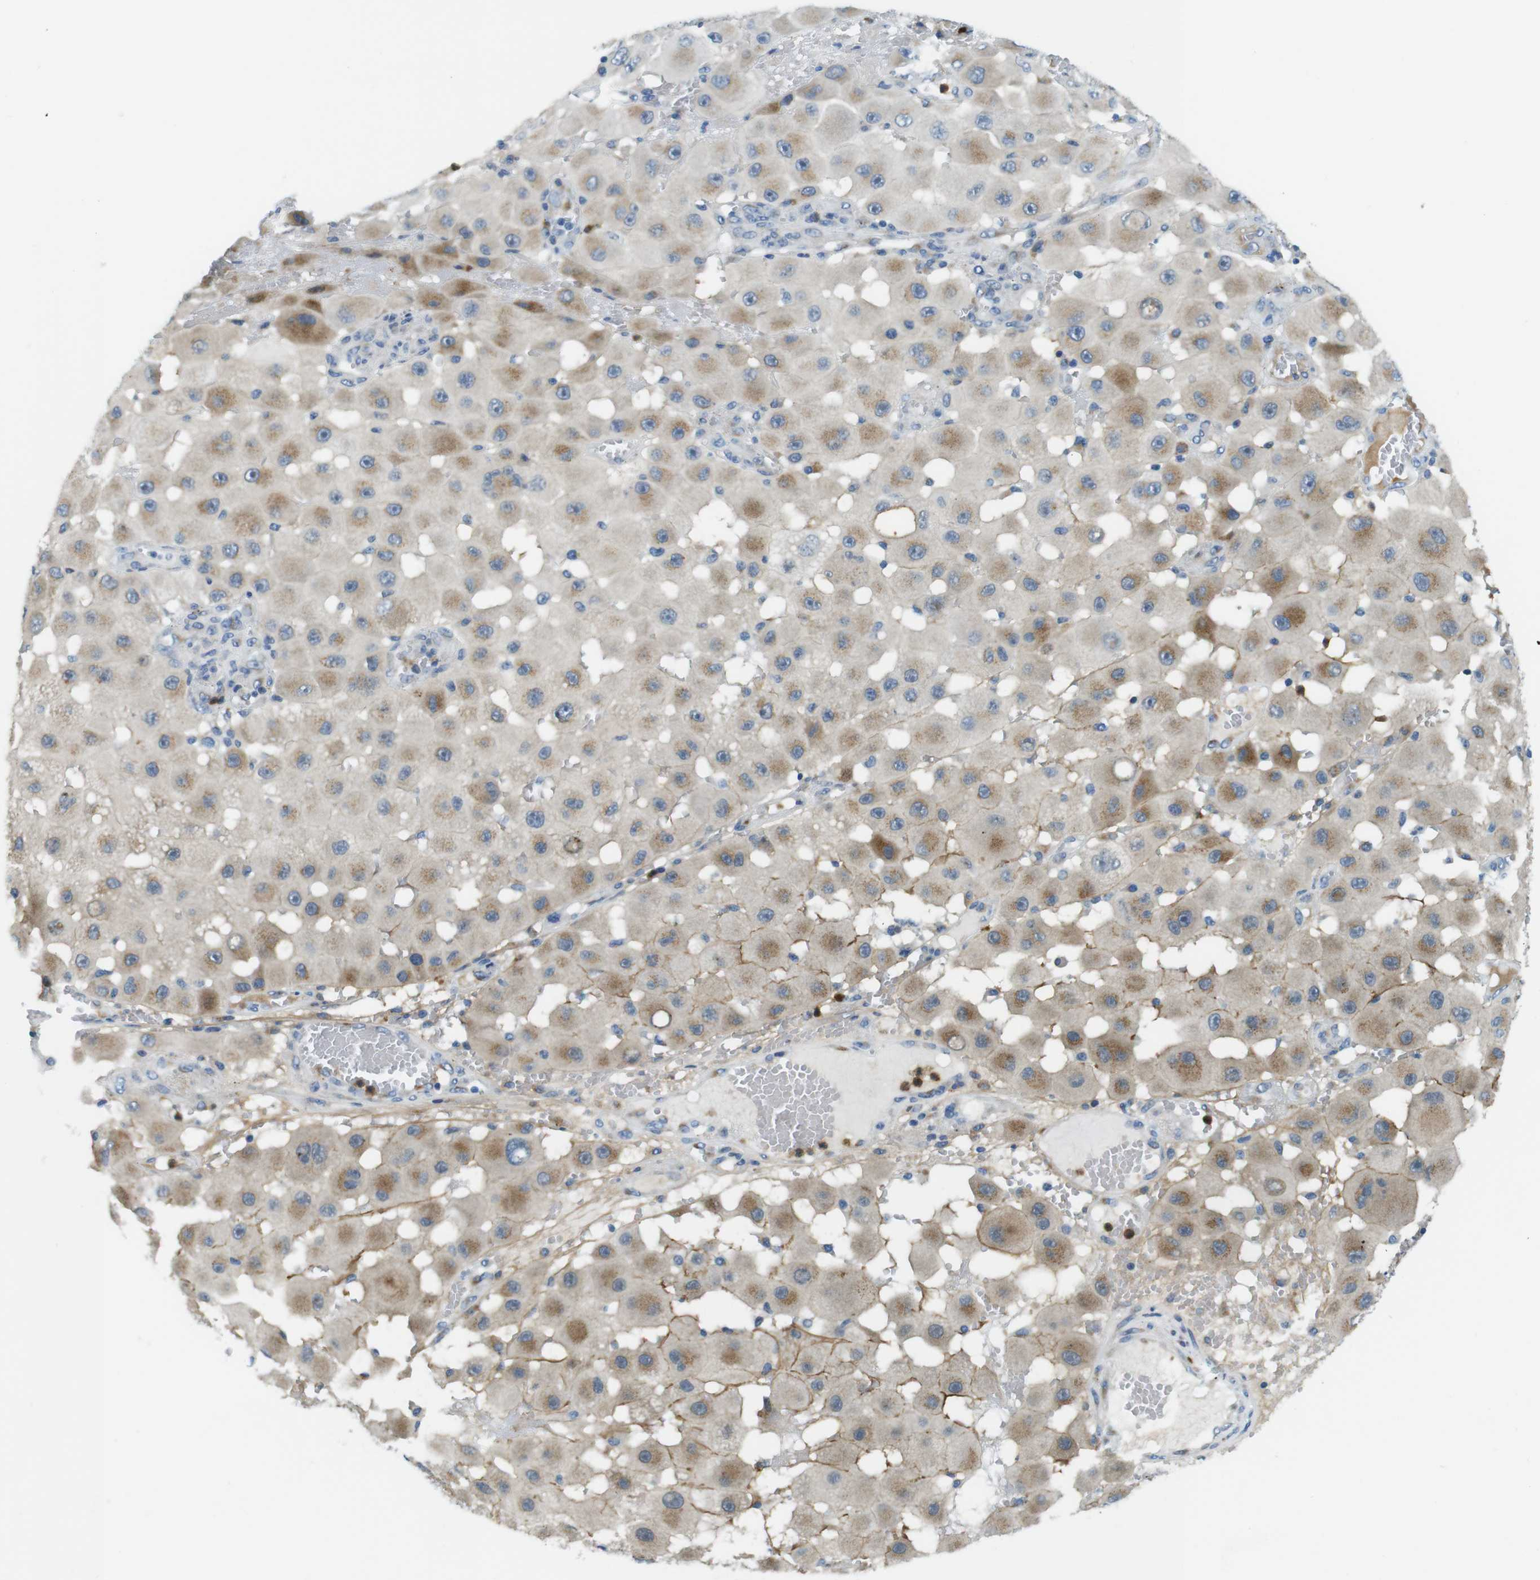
{"staining": {"intensity": "moderate", "quantity": ">75%", "location": "cytoplasmic/membranous"}, "tissue": "melanoma", "cell_type": "Tumor cells", "image_type": "cancer", "snomed": [{"axis": "morphology", "description": "Malignant melanoma, NOS"}, {"axis": "topography", "description": "Skin"}], "caption": "Protein analysis of melanoma tissue demonstrates moderate cytoplasmic/membranous expression in about >75% of tumor cells.", "gene": "ZDHHC3", "patient": {"sex": "female", "age": 81}}